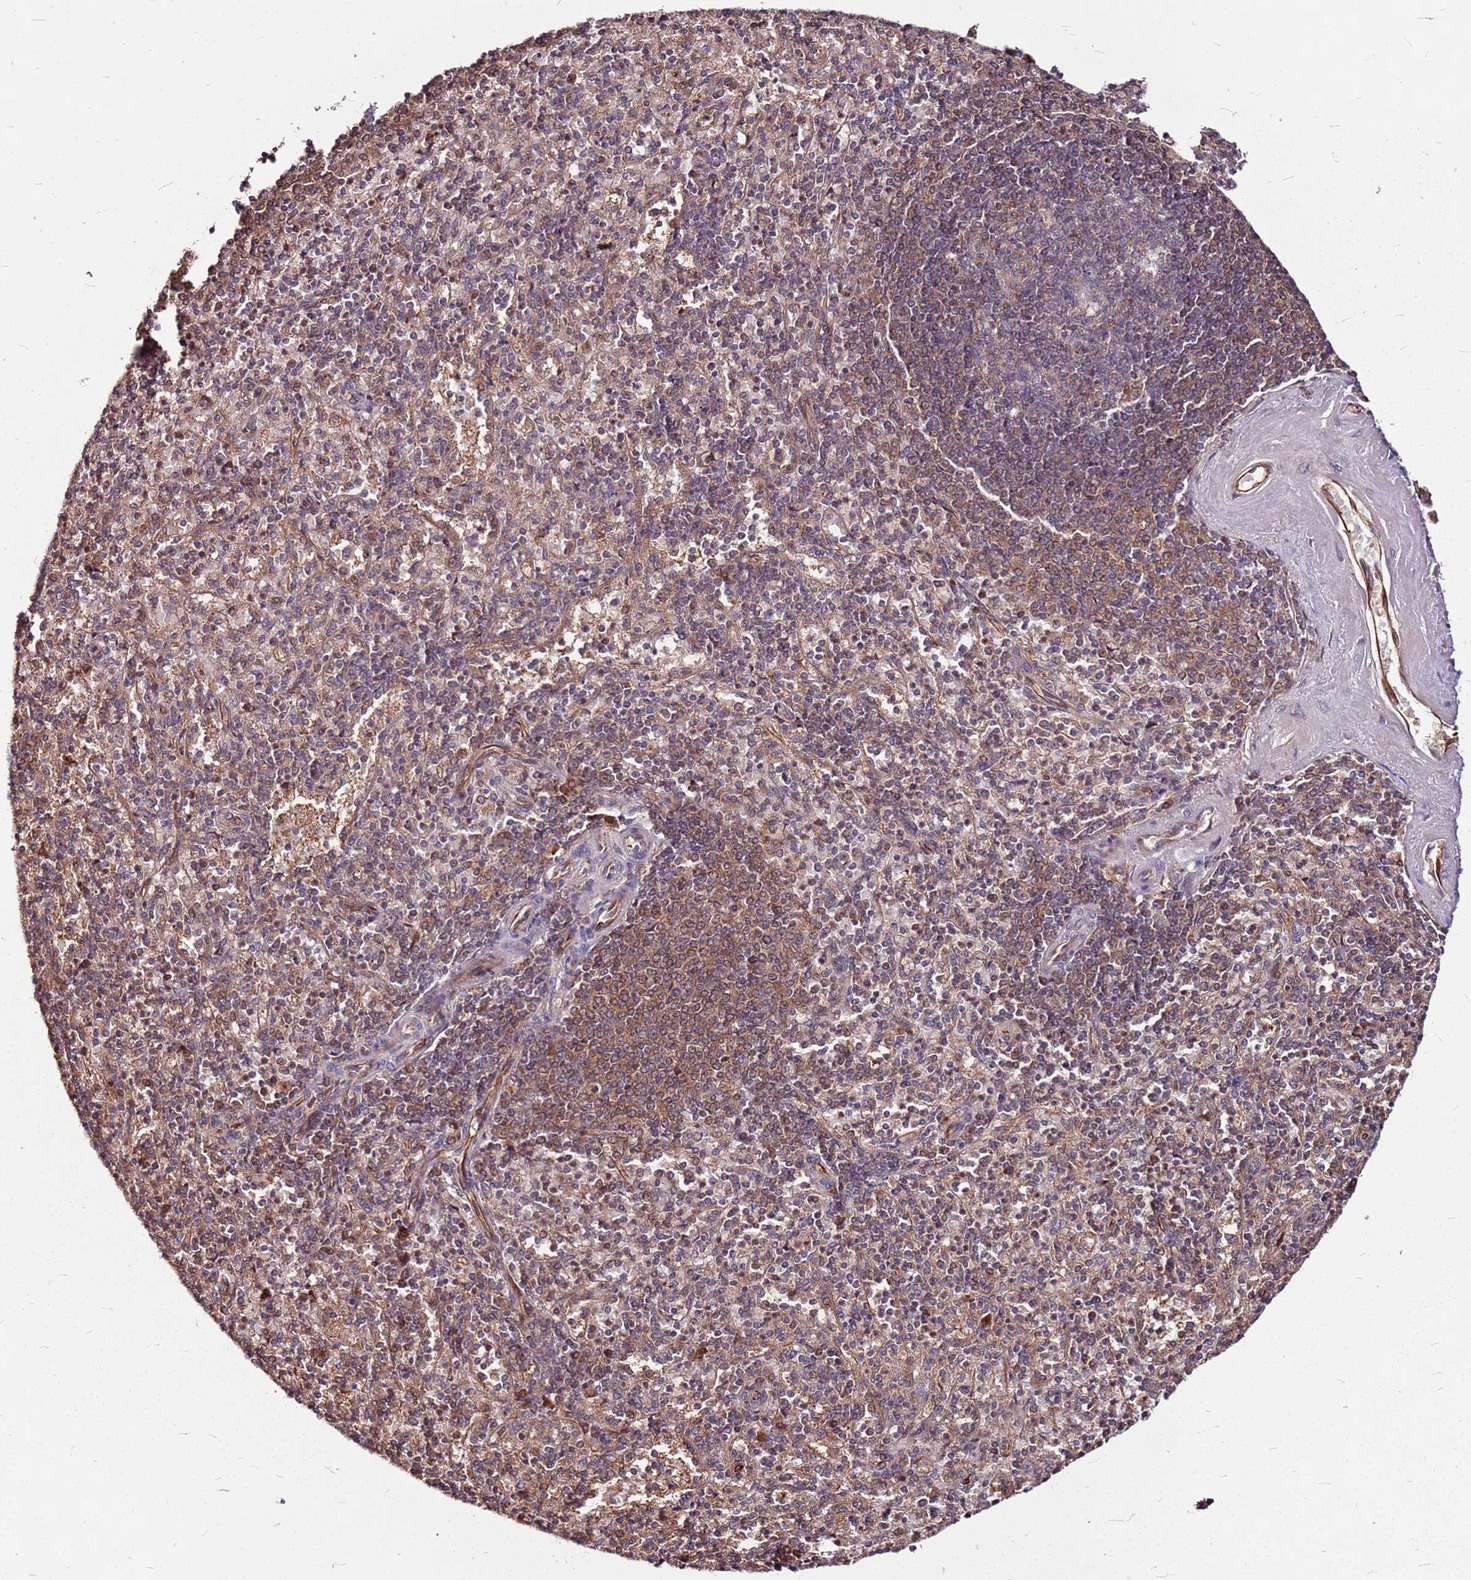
{"staining": {"intensity": "weak", "quantity": "25%-75%", "location": "cytoplasmic/membranous"}, "tissue": "spleen", "cell_type": "Cells in red pulp", "image_type": "normal", "snomed": [{"axis": "morphology", "description": "Normal tissue, NOS"}, {"axis": "topography", "description": "Spleen"}], "caption": "This photomicrograph demonstrates immunohistochemistry (IHC) staining of benign spleen, with low weak cytoplasmic/membranous expression in approximately 25%-75% of cells in red pulp.", "gene": "LYPLAL1", "patient": {"sex": "male", "age": 82}}